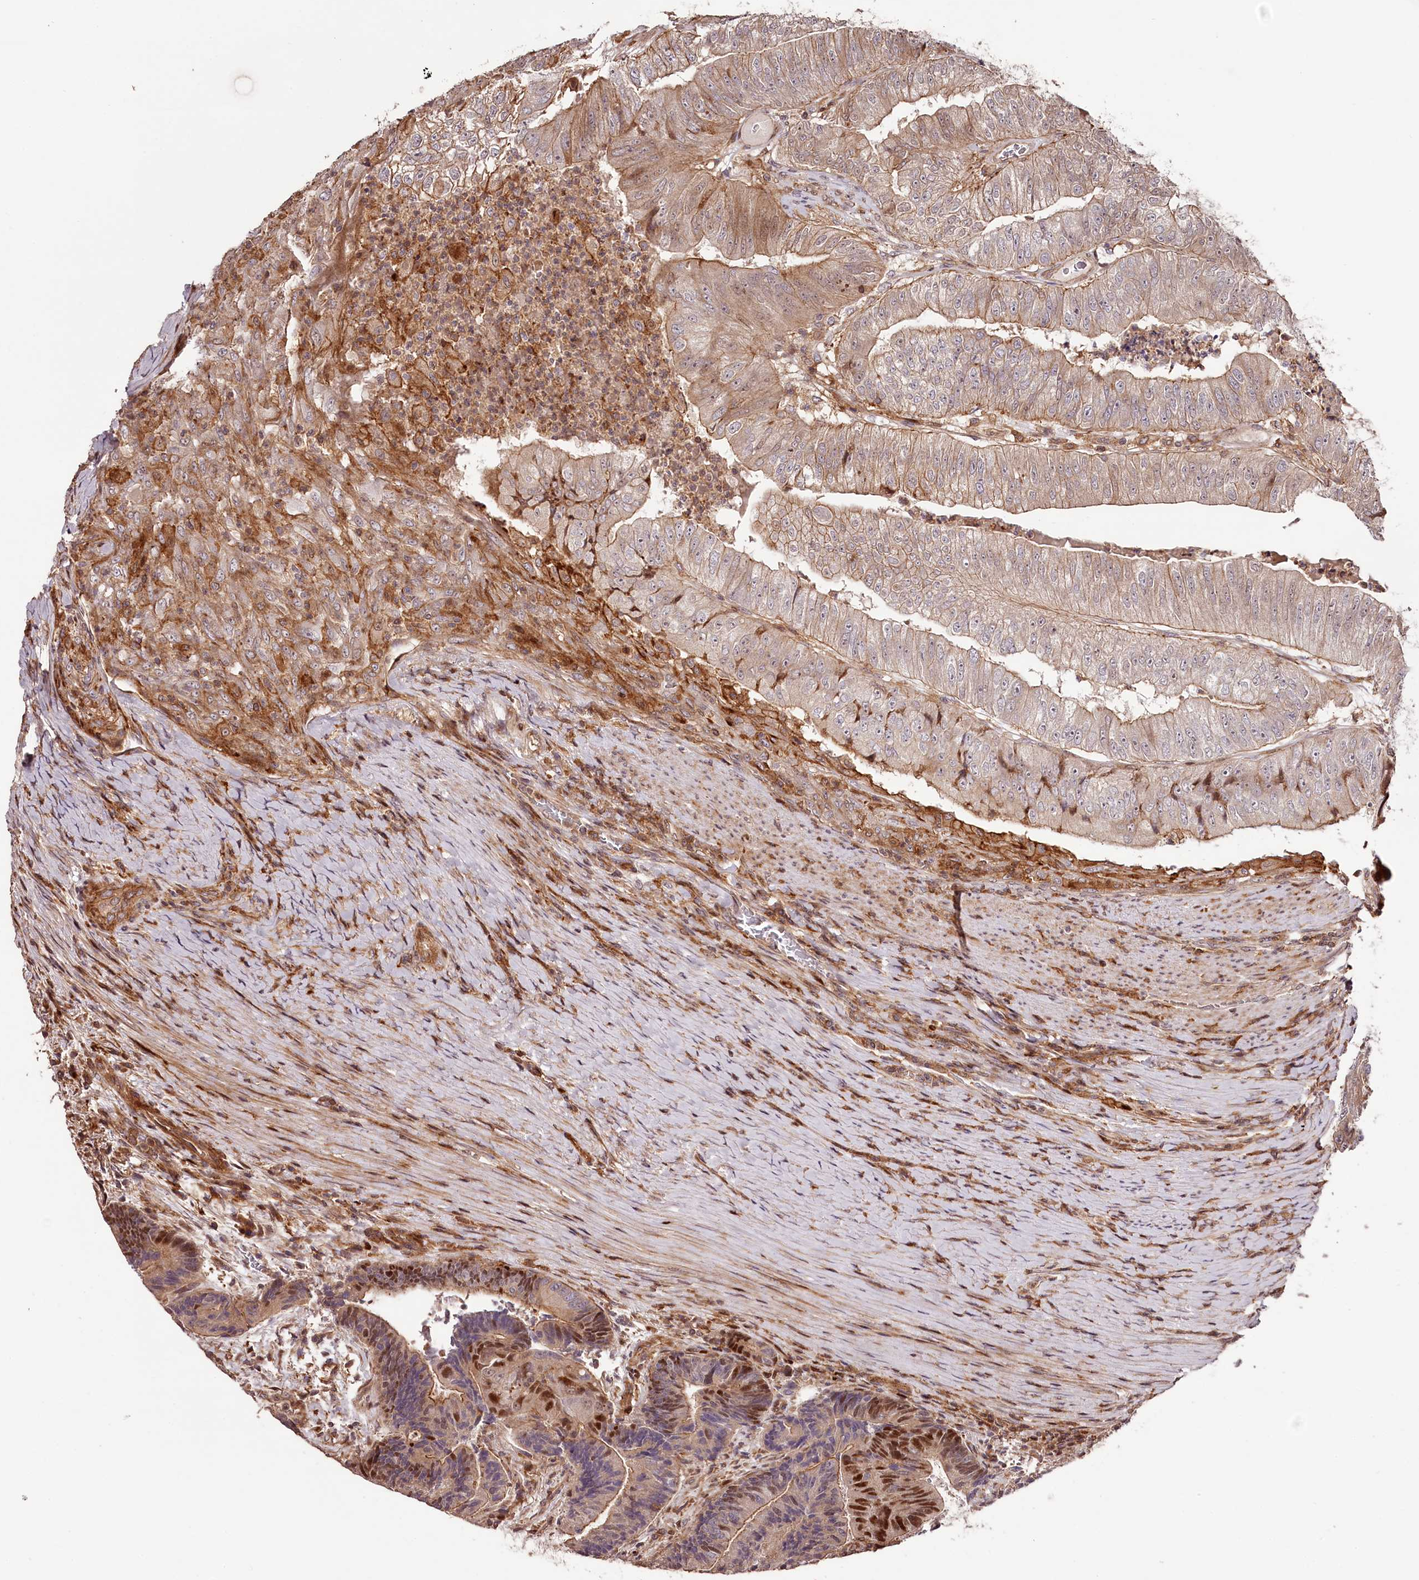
{"staining": {"intensity": "strong", "quantity": "25%-75%", "location": "cytoplasmic/membranous,nuclear"}, "tissue": "colorectal cancer", "cell_type": "Tumor cells", "image_type": "cancer", "snomed": [{"axis": "morphology", "description": "Adenocarcinoma, NOS"}, {"axis": "topography", "description": "Colon"}], "caption": "Human colorectal adenocarcinoma stained with a brown dye shows strong cytoplasmic/membranous and nuclear positive staining in about 25%-75% of tumor cells.", "gene": "KIF14", "patient": {"sex": "female", "age": 67}}